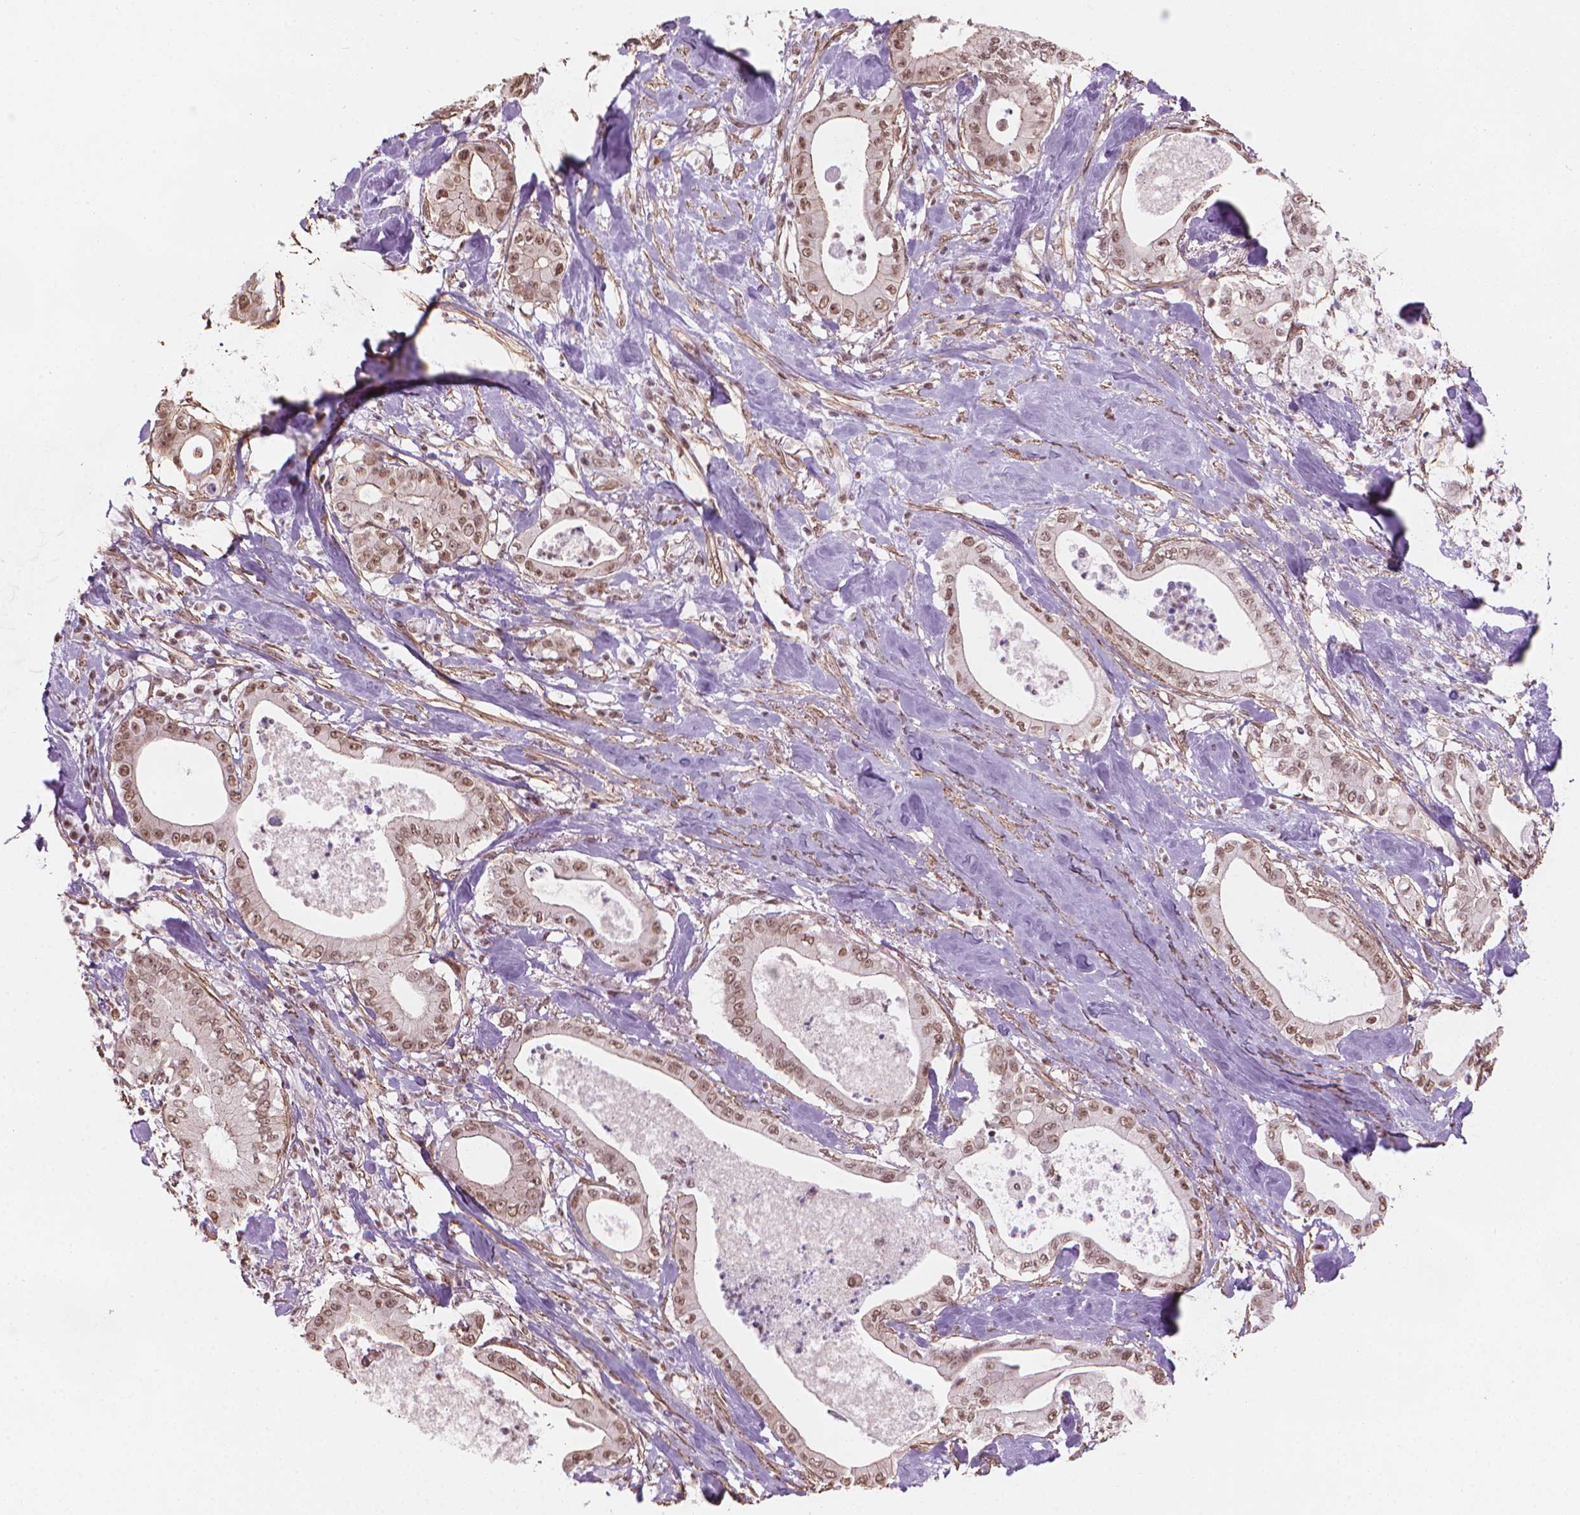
{"staining": {"intensity": "moderate", "quantity": ">75%", "location": "cytoplasmic/membranous,nuclear"}, "tissue": "pancreatic cancer", "cell_type": "Tumor cells", "image_type": "cancer", "snomed": [{"axis": "morphology", "description": "Adenocarcinoma, NOS"}, {"axis": "topography", "description": "Pancreas"}], "caption": "Immunohistochemical staining of pancreatic cancer (adenocarcinoma) exhibits moderate cytoplasmic/membranous and nuclear protein expression in about >75% of tumor cells.", "gene": "HOXD4", "patient": {"sex": "male", "age": 71}}